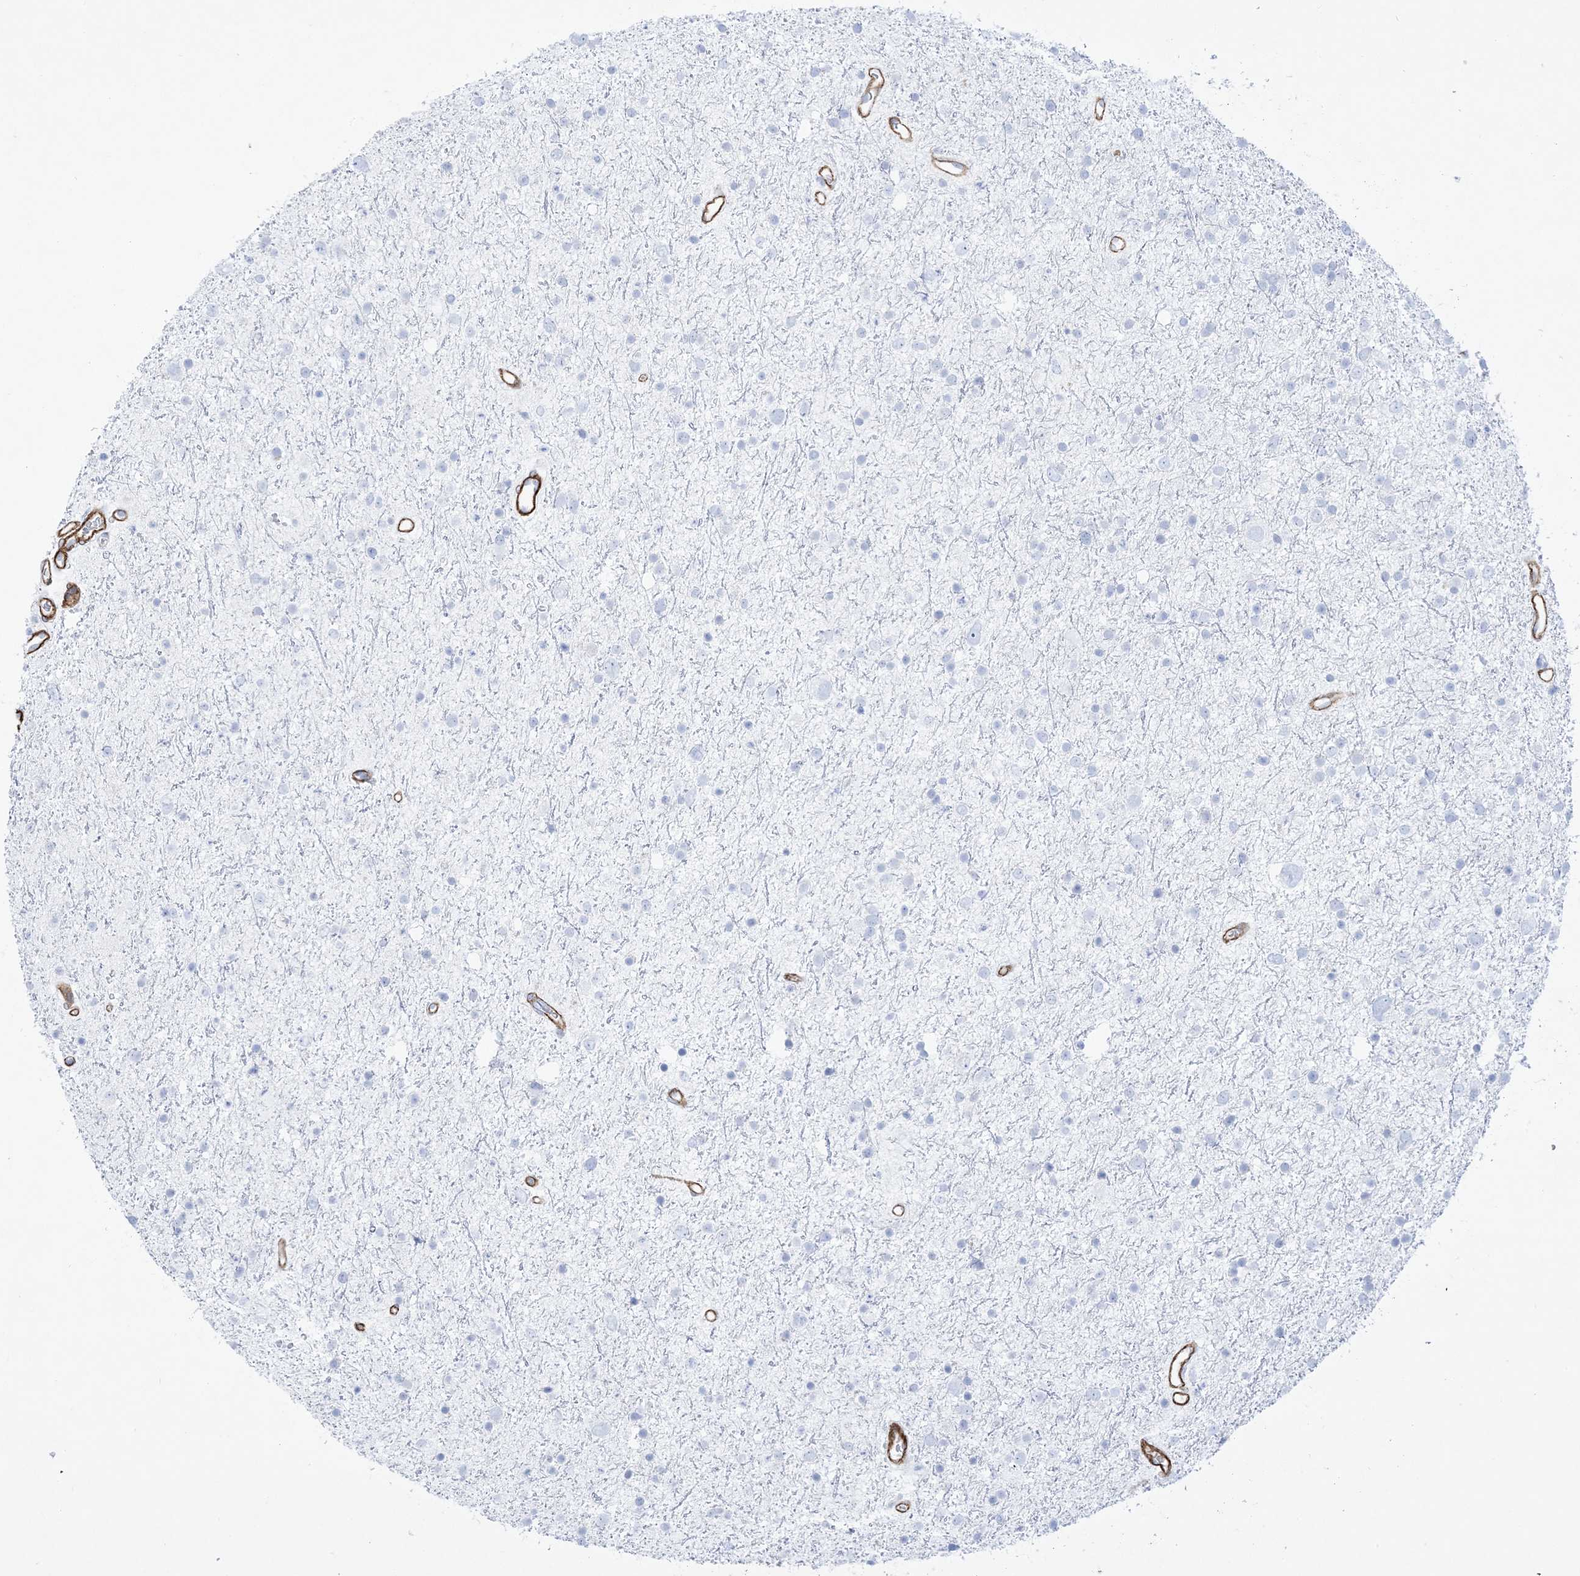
{"staining": {"intensity": "negative", "quantity": "none", "location": "none"}, "tissue": "glioma", "cell_type": "Tumor cells", "image_type": "cancer", "snomed": [{"axis": "morphology", "description": "Glioma, malignant, Low grade"}, {"axis": "topography", "description": "Brain"}], "caption": "Immunohistochemistry image of malignant glioma (low-grade) stained for a protein (brown), which demonstrates no positivity in tumor cells.", "gene": "B3GNT7", "patient": {"sex": "female", "age": 37}}